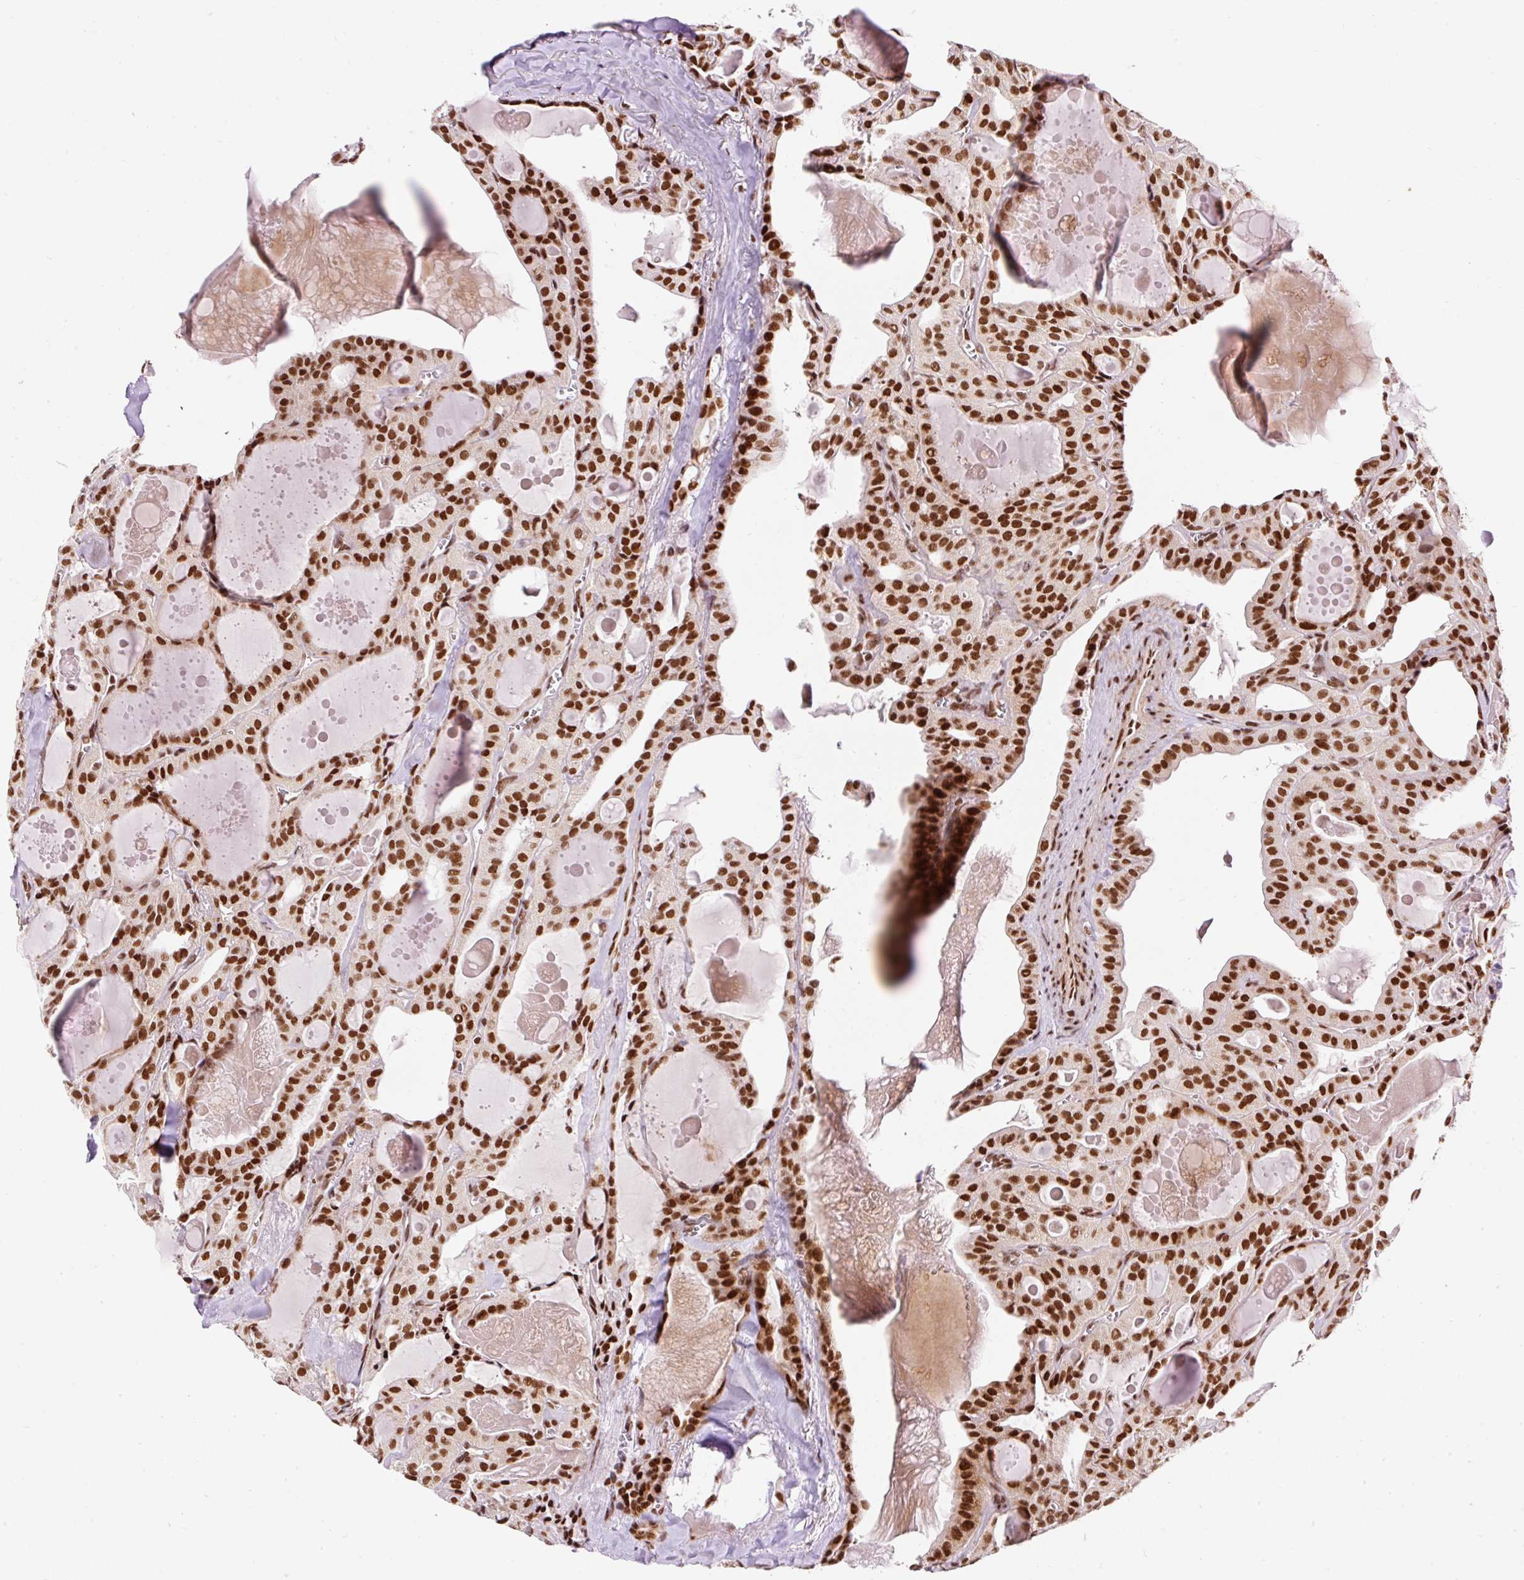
{"staining": {"intensity": "strong", "quantity": ">75%", "location": "nuclear"}, "tissue": "thyroid cancer", "cell_type": "Tumor cells", "image_type": "cancer", "snomed": [{"axis": "morphology", "description": "Papillary adenocarcinoma, NOS"}, {"axis": "topography", "description": "Thyroid gland"}], "caption": "Thyroid papillary adenocarcinoma stained with immunohistochemistry demonstrates strong nuclear positivity in approximately >75% of tumor cells.", "gene": "HNRNPC", "patient": {"sex": "male", "age": 52}}